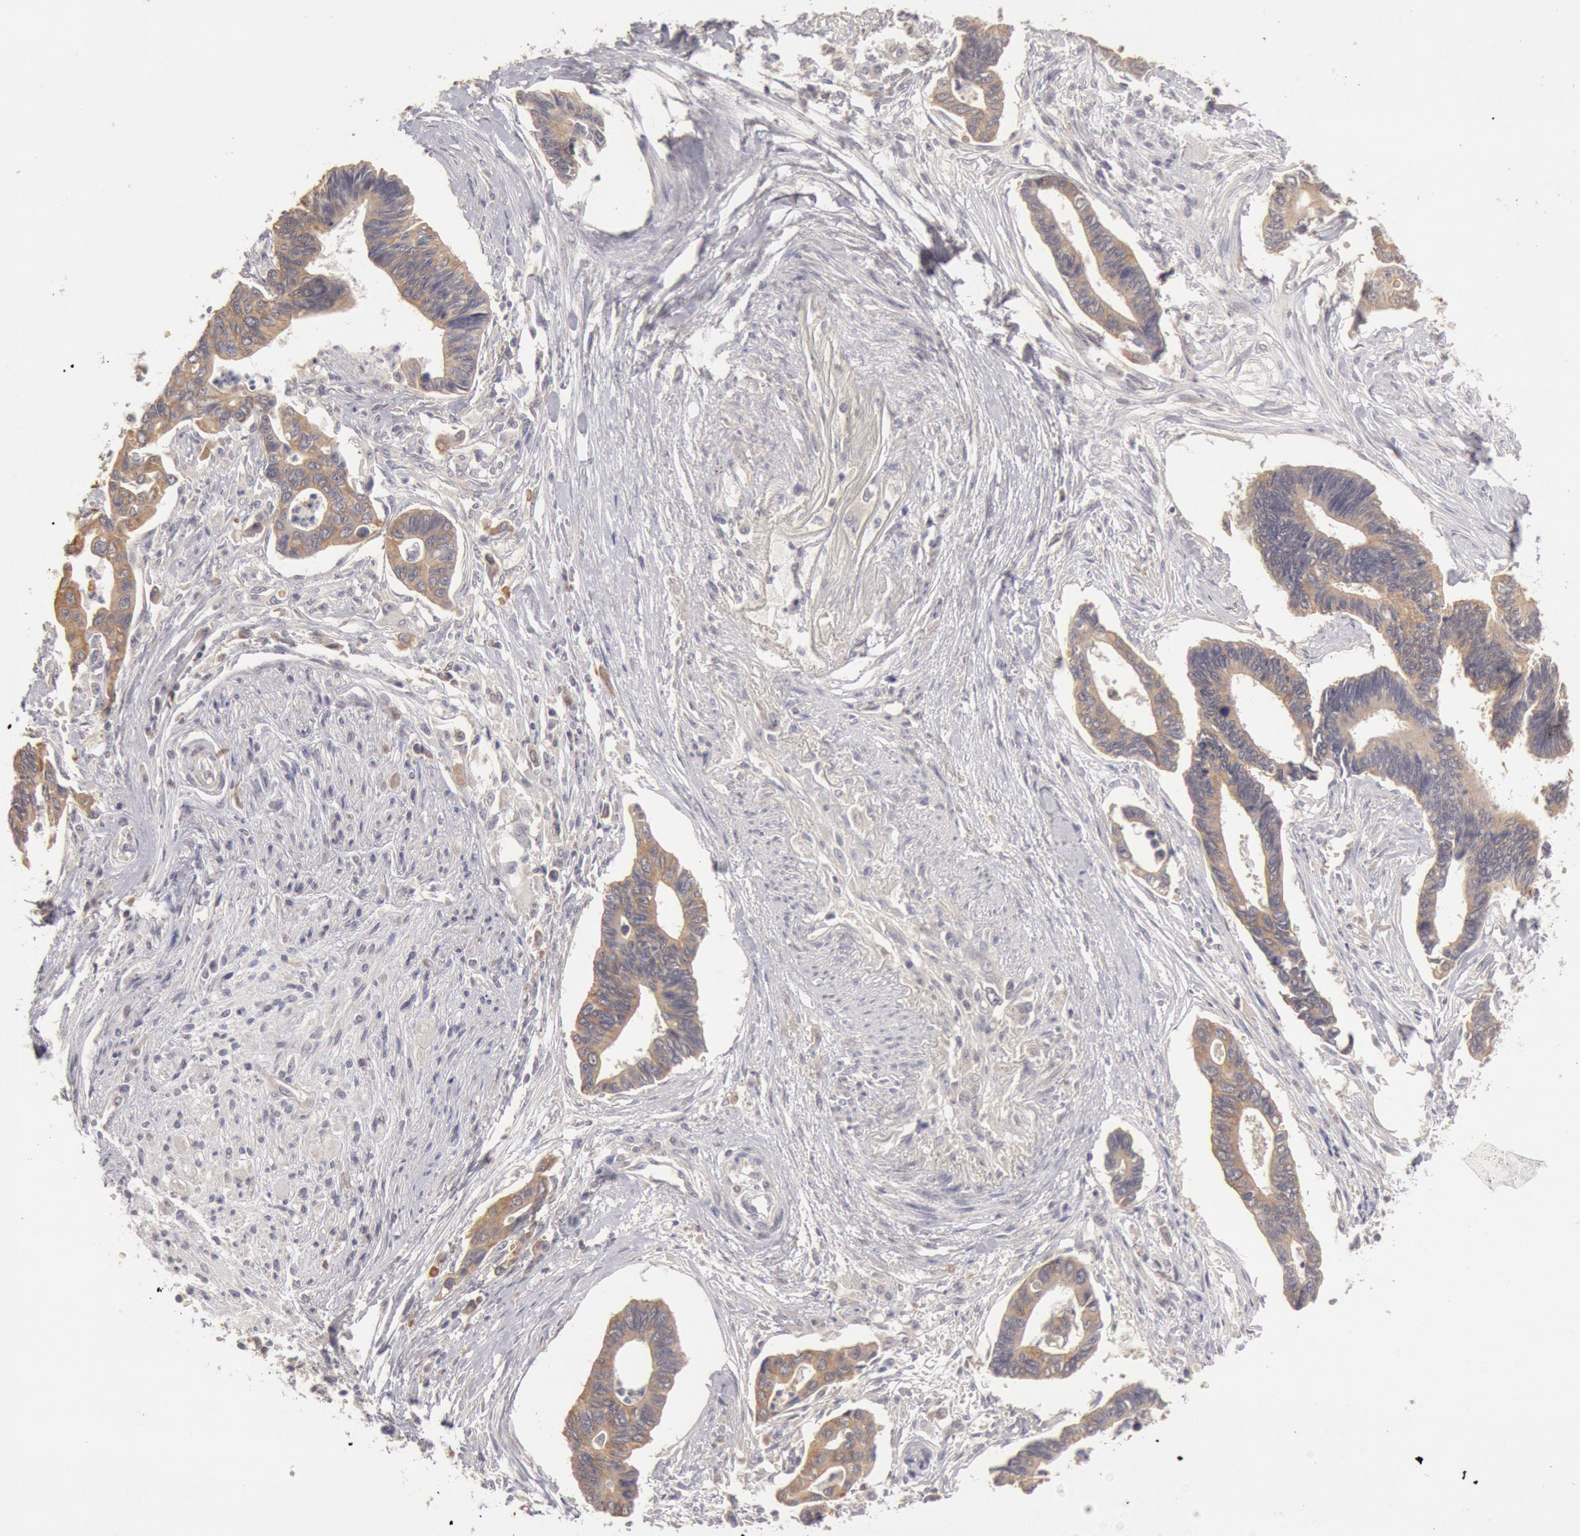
{"staining": {"intensity": "weak", "quantity": ">75%", "location": "cytoplasmic/membranous"}, "tissue": "pancreatic cancer", "cell_type": "Tumor cells", "image_type": "cancer", "snomed": [{"axis": "morphology", "description": "Adenocarcinoma, NOS"}, {"axis": "topography", "description": "Pancreas"}], "caption": "Immunohistochemical staining of pancreatic adenocarcinoma reveals low levels of weak cytoplasmic/membranous staining in approximately >75% of tumor cells.", "gene": "ZFP36L1", "patient": {"sex": "female", "age": 70}}